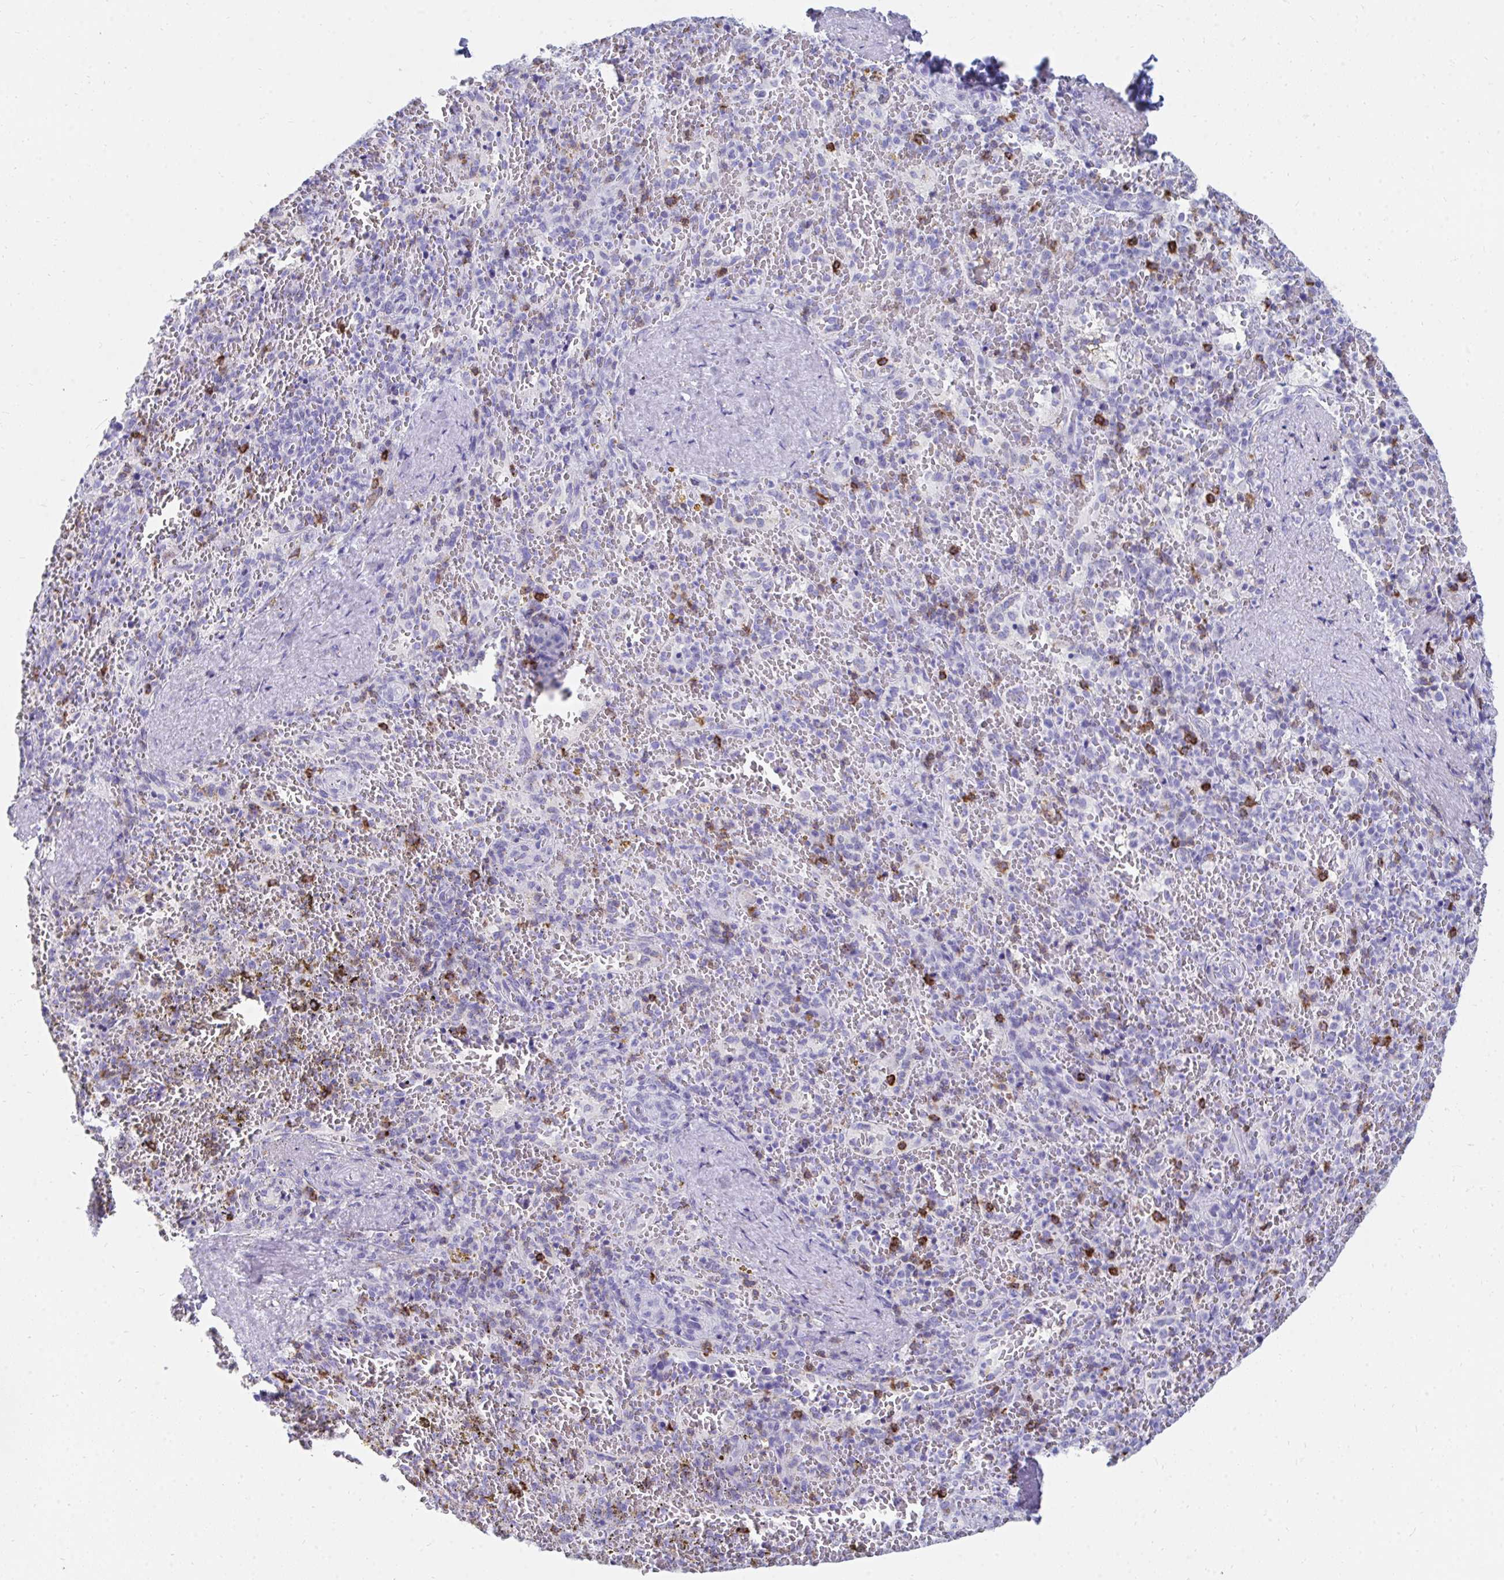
{"staining": {"intensity": "strong", "quantity": "<25%", "location": "cytoplasmic/membranous"}, "tissue": "spleen", "cell_type": "Cells in red pulp", "image_type": "normal", "snomed": [{"axis": "morphology", "description": "Normal tissue, NOS"}, {"axis": "topography", "description": "Spleen"}], "caption": "Immunohistochemistry staining of normal spleen, which shows medium levels of strong cytoplasmic/membranous positivity in about <25% of cells in red pulp indicating strong cytoplasmic/membranous protein staining. The staining was performed using DAB (3,3'-diaminobenzidine) (brown) for protein detection and nuclei were counterstained in hematoxylin (blue).", "gene": "CD7", "patient": {"sex": "female", "age": 50}}